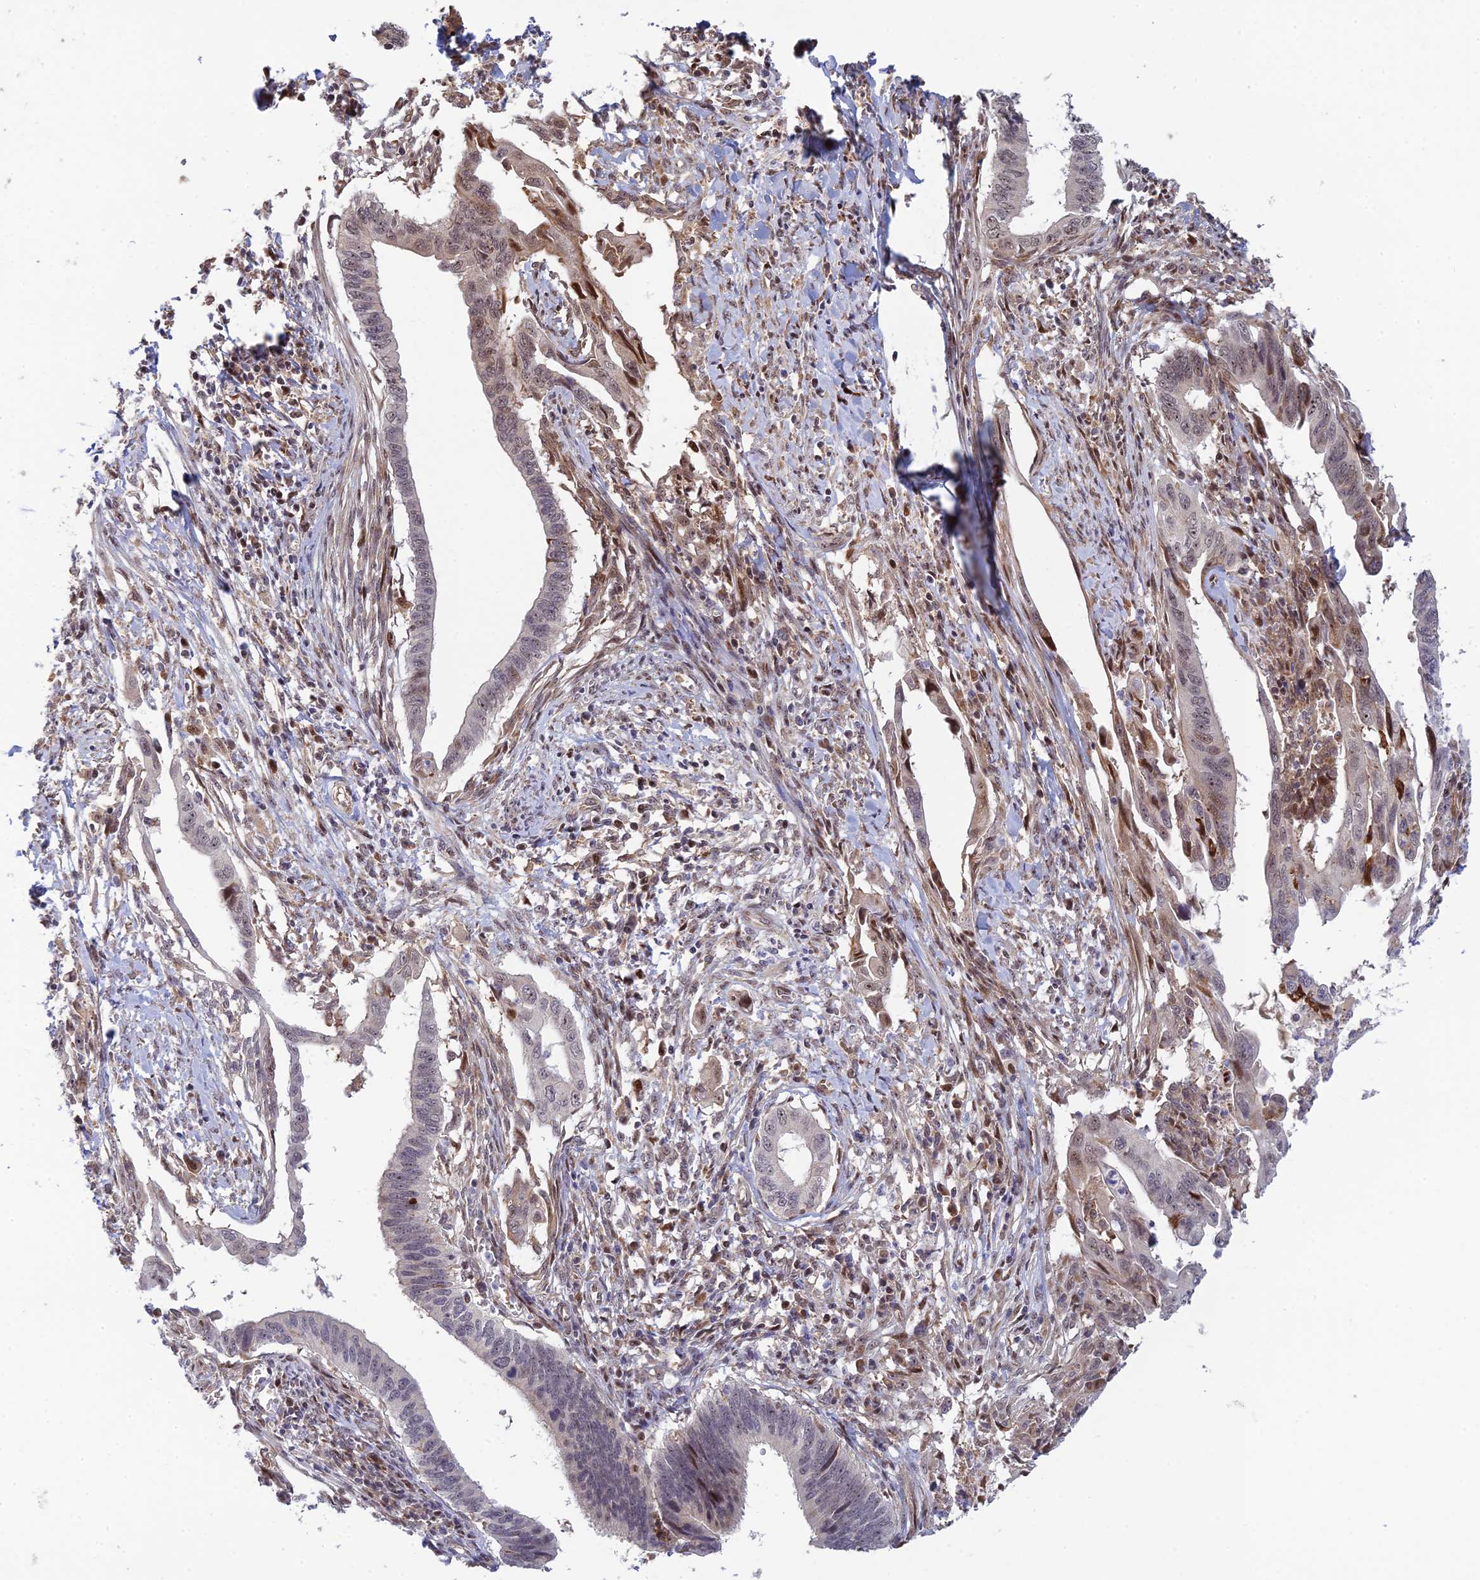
{"staining": {"intensity": "moderate", "quantity": "<25%", "location": "cytoplasmic/membranous,nuclear"}, "tissue": "cervical cancer", "cell_type": "Tumor cells", "image_type": "cancer", "snomed": [{"axis": "morphology", "description": "Adenocarcinoma, NOS"}, {"axis": "topography", "description": "Cervix"}], "caption": "Protein staining of cervical adenocarcinoma tissue reveals moderate cytoplasmic/membranous and nuclear staining in approximately <25% of tumor cells. (IHC, brightfield microscopy, high magnification).", "gene": "UFSP2", "patient": {"sex": "female", "age": 42}}